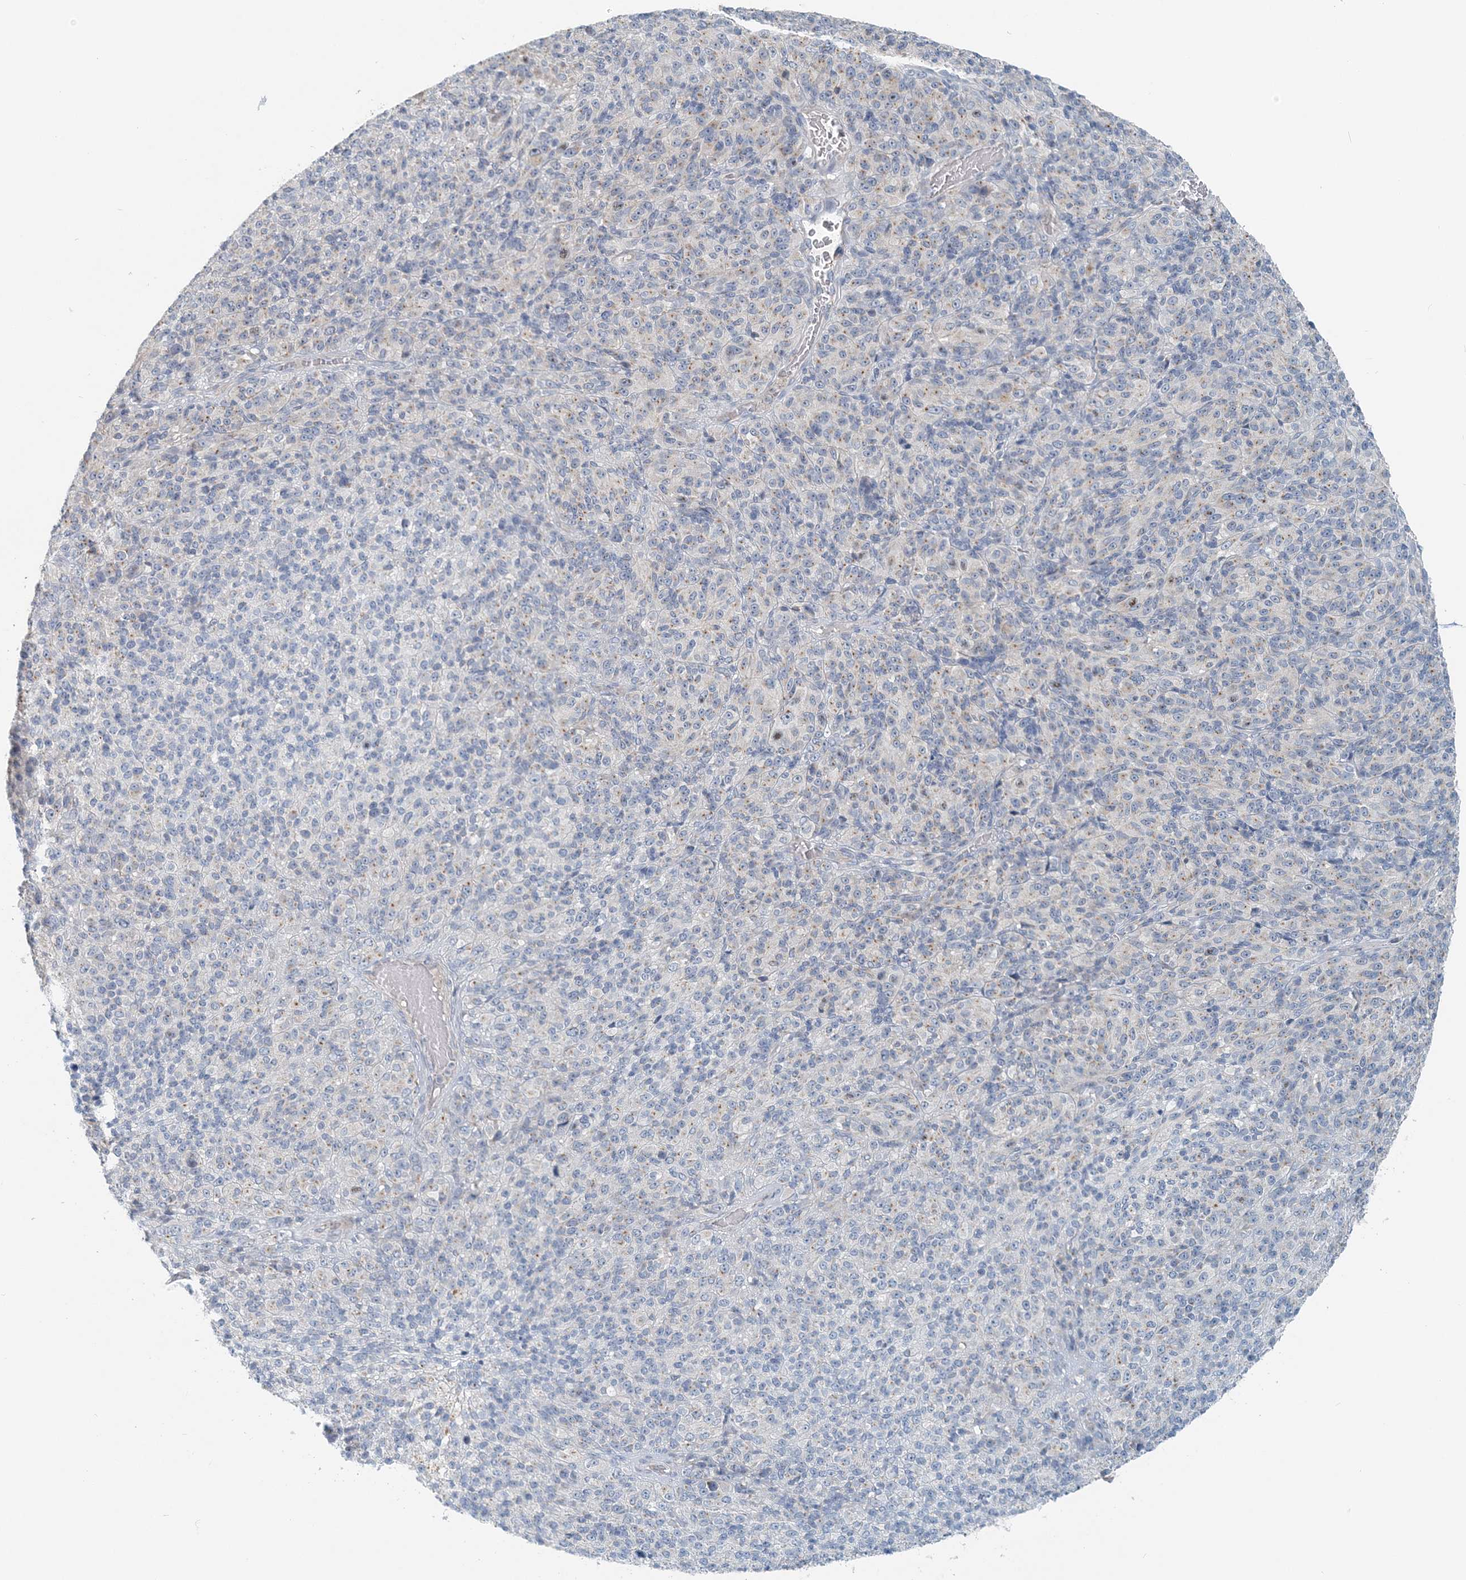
{"staining": {"intensity": "negative", "quantity": "none", "location": "none"}, "tissue": "melanoma", "cell_type": "Tumor cells", "image_type": "cancer", "snomed": [{"axis": "morphology", "description": "Malignant melanoma, Metastatic site"}, {"axis": "topography", "description": "Brain"}], "caption": "This is a photomicrograph of IHC staining of melanoma, which shows no positivity in tumor cells.", "gene": "NAA11", "patient": {"sex": "female", "age": 56}}